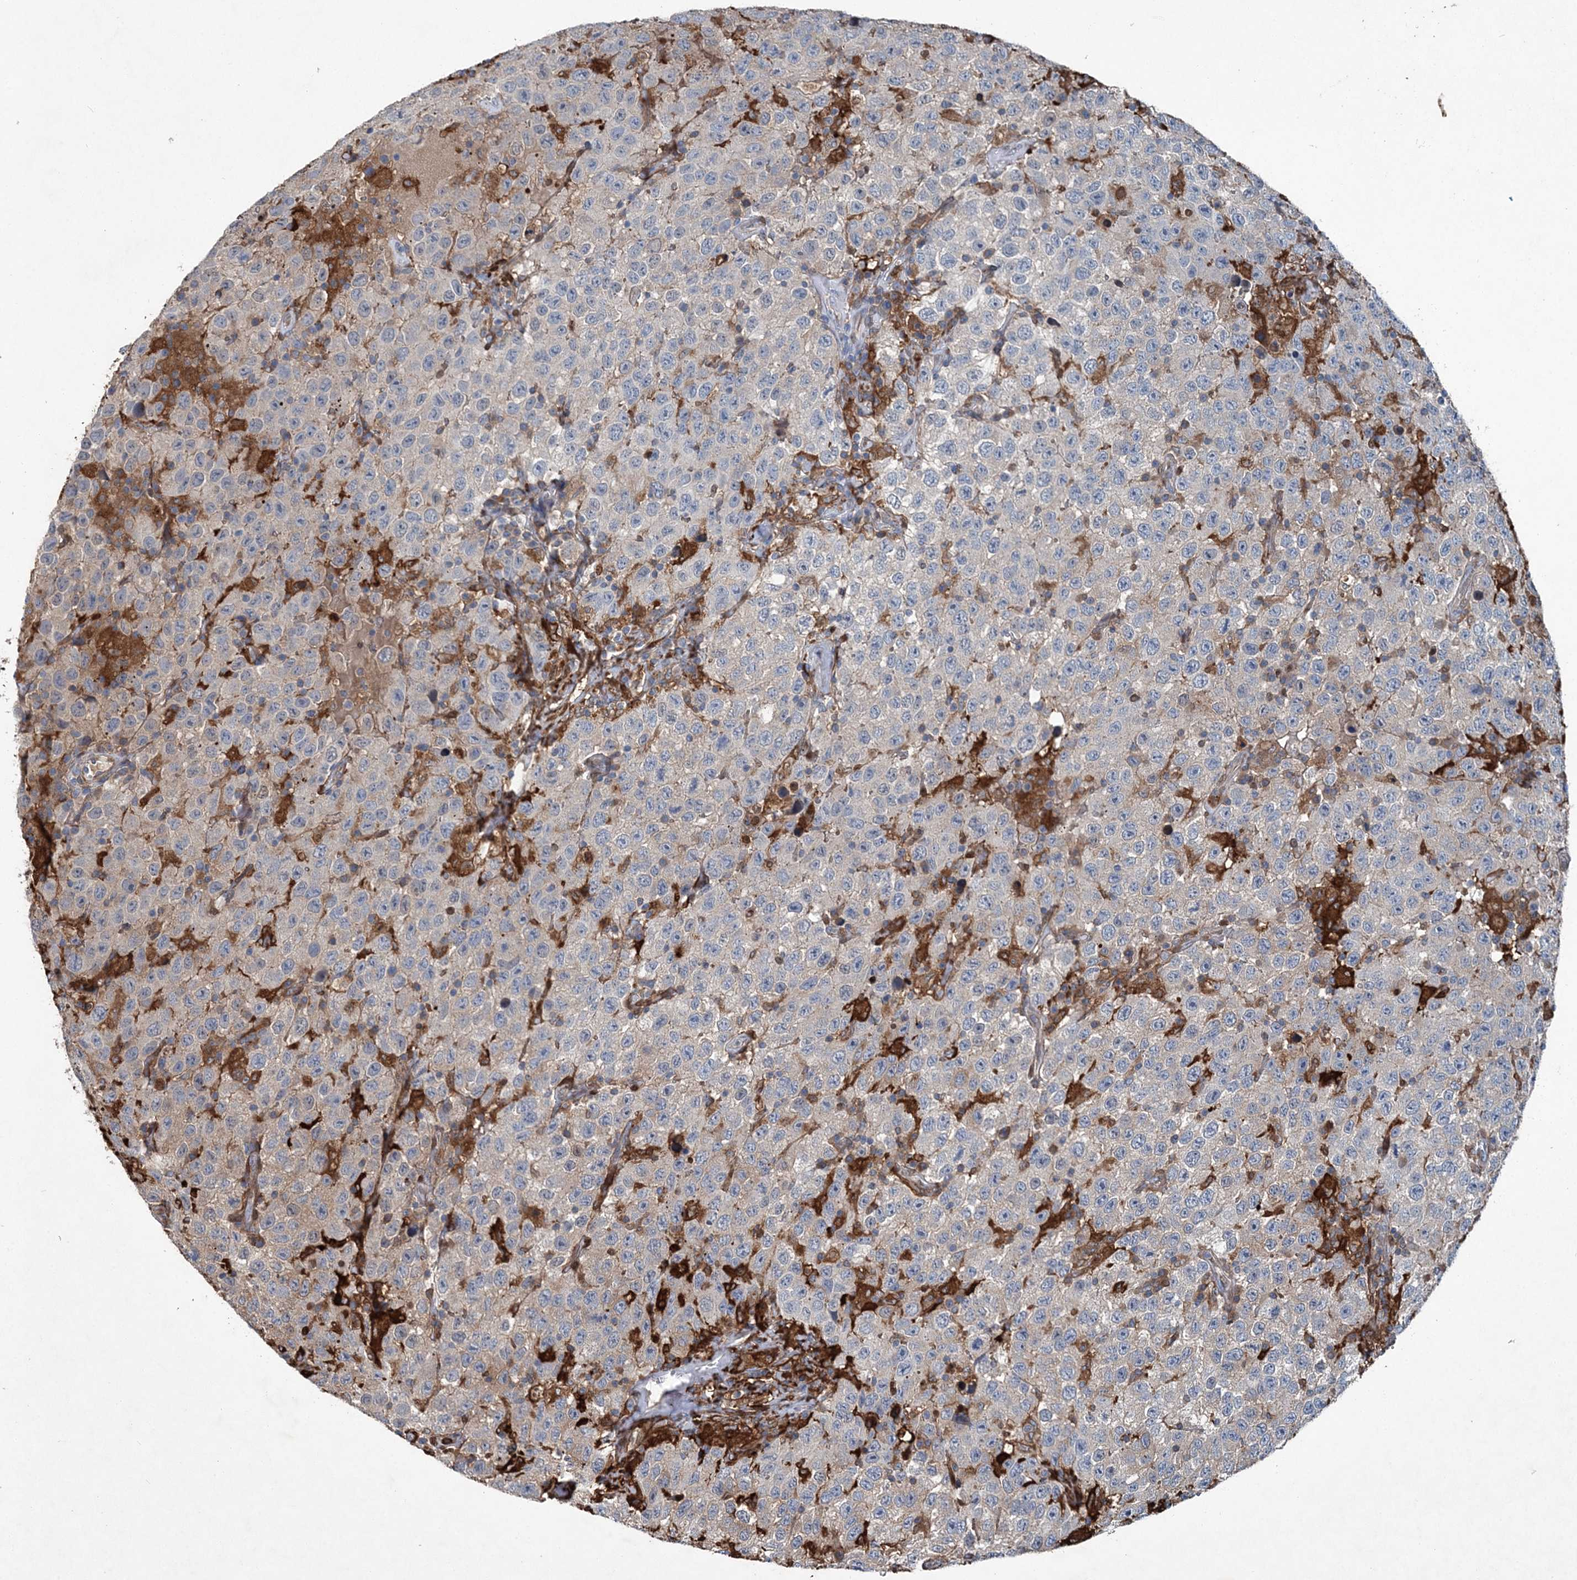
{"staining": {"intensity": "weak", "quantity": "<25%", "location": "cytoplasmic/membranous"}, "tissue": "testis cancer", "cell_type": "Tumor cells", "image_type": "cancer", "snomed": [{"axis": "morphology", "description": "Seminoma, NOS"}, {"axis": "topography", "description": "Testis"}], "caption": "Seminoma (testis) stained for a protein using immunohistochemistry (IHC) shows no positivity tumor cells.", "gene": "SPOPL", "patient": {"sex": "male", "age": 41}}